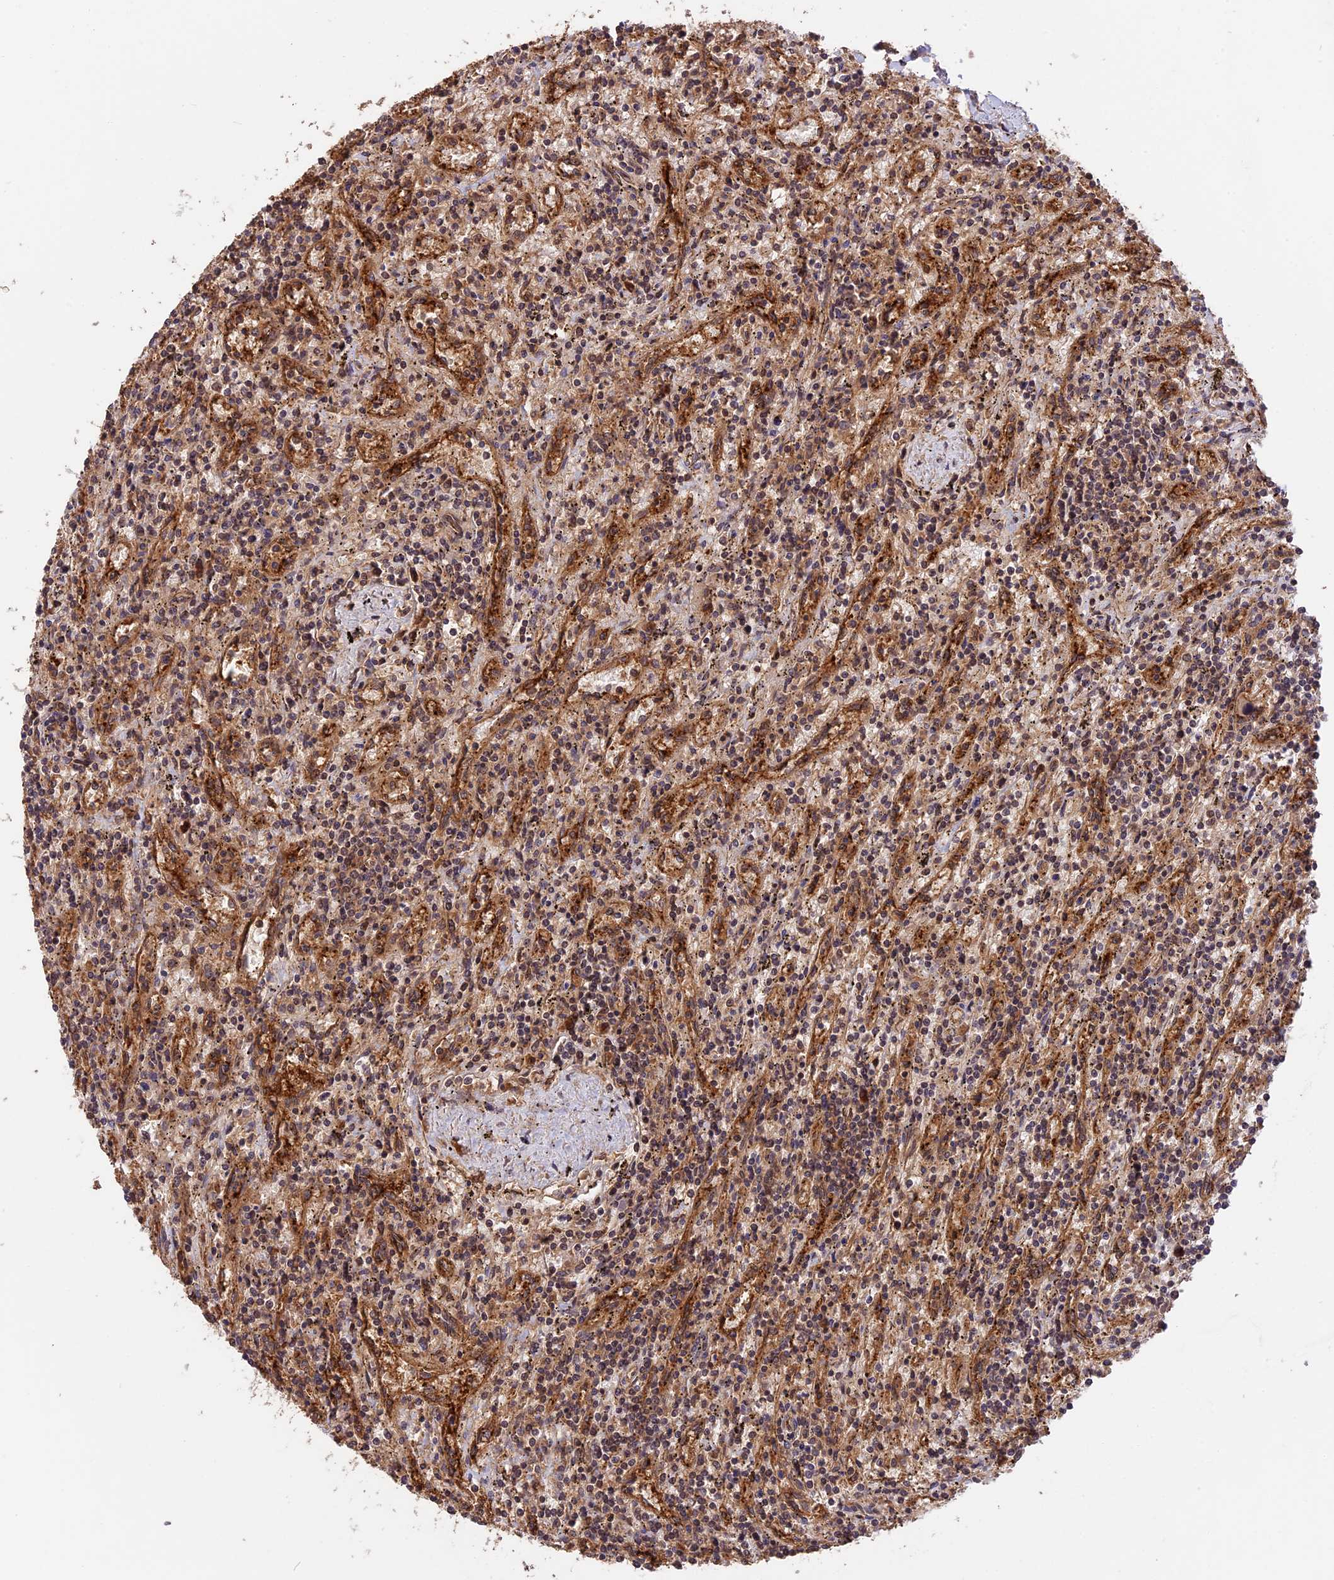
{"staining": {"intensity": "weak", "quantity": "<25%", "location": "cytoplasmic/membranous"}, "tissue": "lymphoma", "cell_type": "Tumor cells", "image_type": "cancer", "snomed": [{"axis": "morphology", "description": "Malignant lymphoma, non-Hodgkin's type, Low grade"}, {"axis": "topography", "description": "Spleen"}], "caption": "DAB (3,3'-diaminobenzidine) immunohistochemical staining of lymphoma exhibits no significant positivity in tumor cells. Nuclei are stained in blue.", "gene": "ESCO1", "patient": {"sex": "male", "age": 76}}